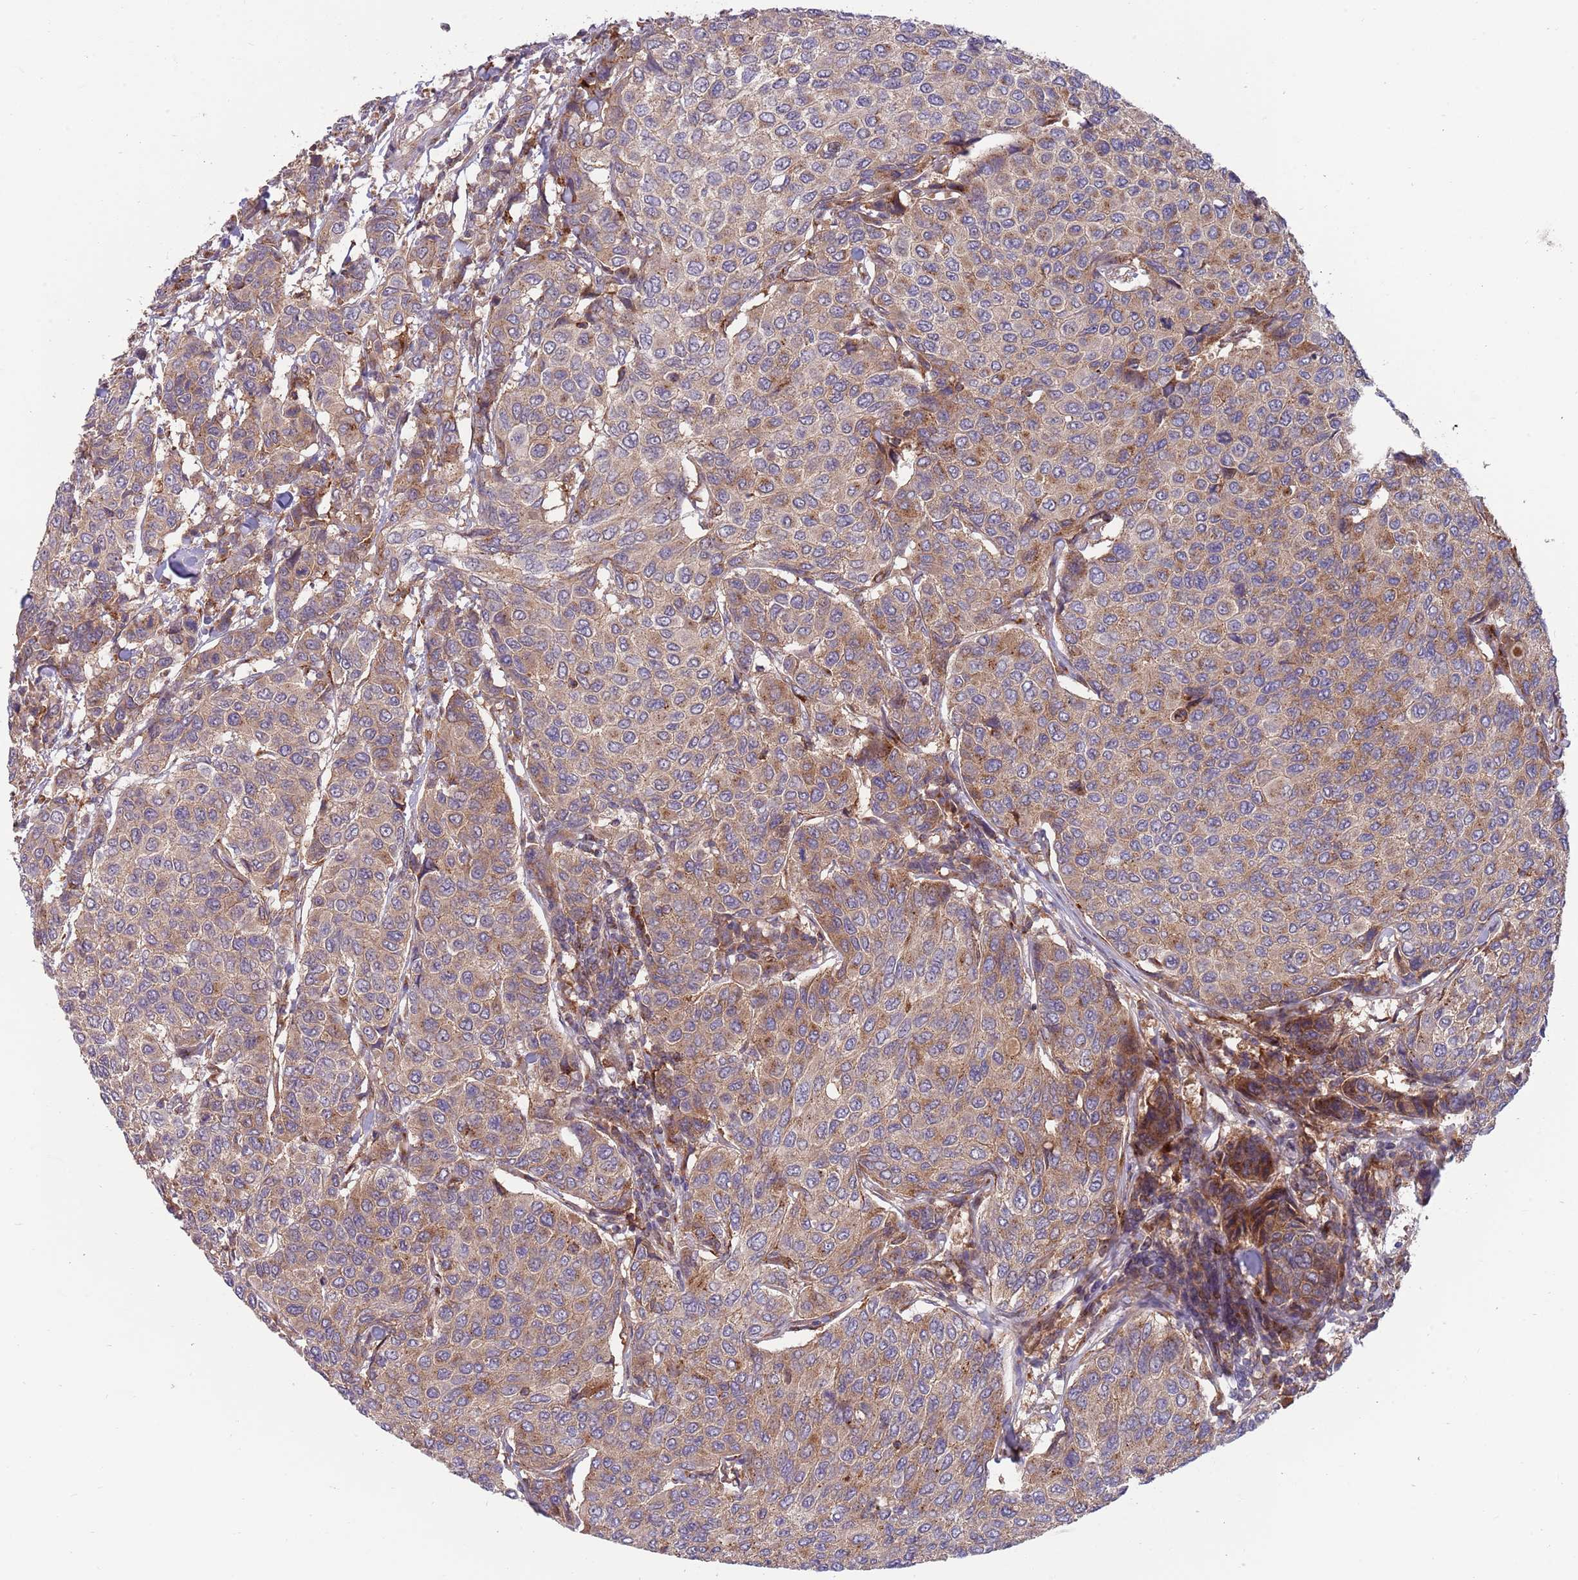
{"staining": {"intensity": "moderate", "quantity": ">75%", "location": "cytoplasmic/membranous"}, "tissue": "breast cancer", "cell_type": "Tumor cells", "image_type": "cancer", "snomed": [{"axis": "morphology", "description": "Duct carcinoma"}, {"axis": "topography", "description": "Breast"}], "caption": "Immunohistochemical staining of breast cancer (invasive ductal carcinoma) demonstrates moderate cytoplasmic/membranous protein positivity in about >75% of tumor cells.", "gene": "BTBD7", "patient": {"sex": "female", "age": 55}}